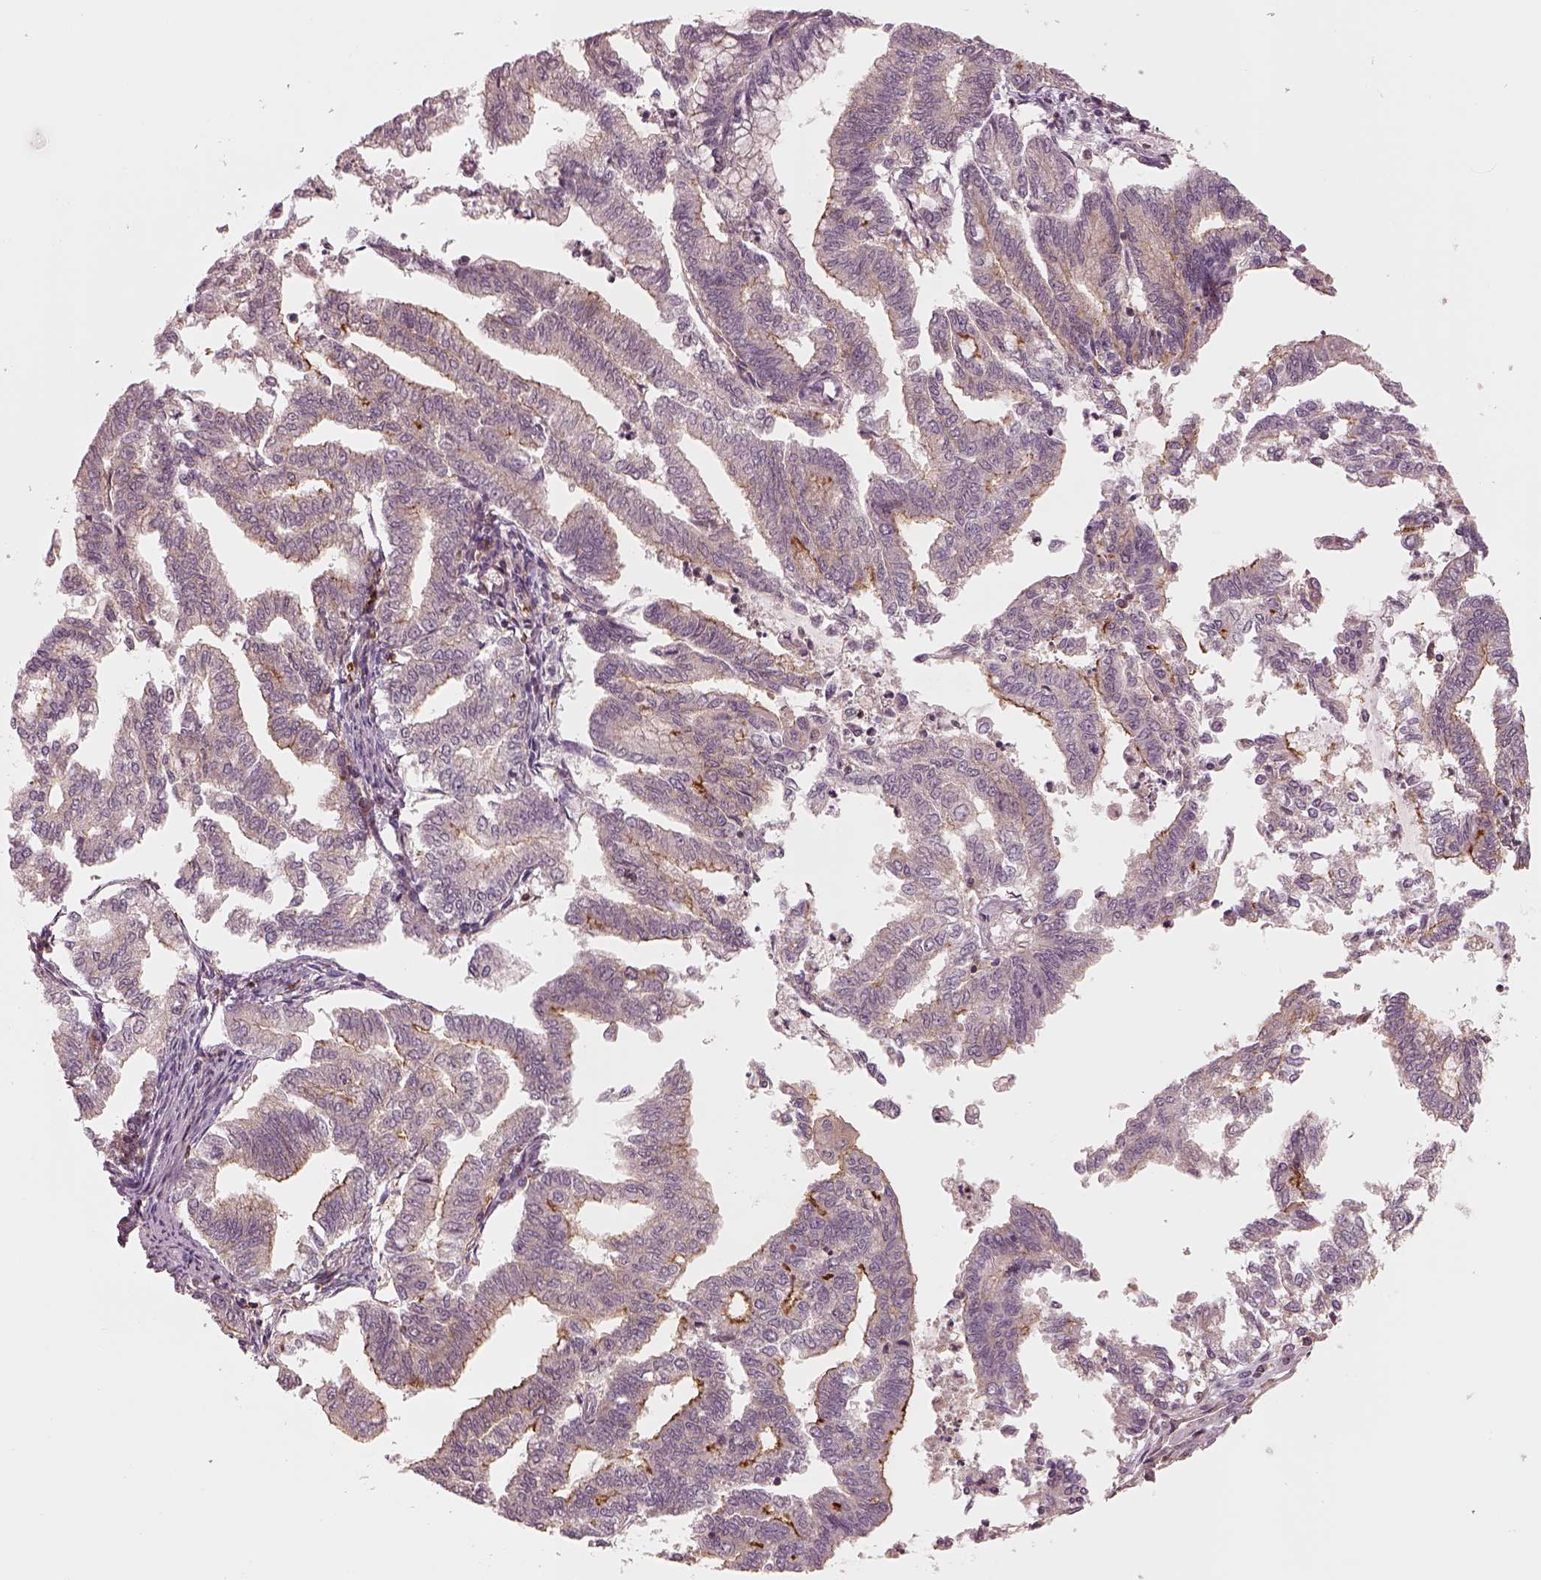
{"staining": {"intensity": "weak", "quantity": "<25%", "location": "cytoplasmic/membranous"}, "tissue": "endometrial cancer", "cell_type": "Tumor cells", "image_type": "cancer", "snomed": [{"axis": "morphology", "description": "Adenocarcinoma, NOS"}, {"axis": "topography", "description": "Endometrium"}], "caption": "DAB immunohistochemical staining of endometrial adenocarcinoma demonstrates no significant expression in tumor cells.", "gene": "FAM107B", "patient": {"sex": "female", "age": 79}}